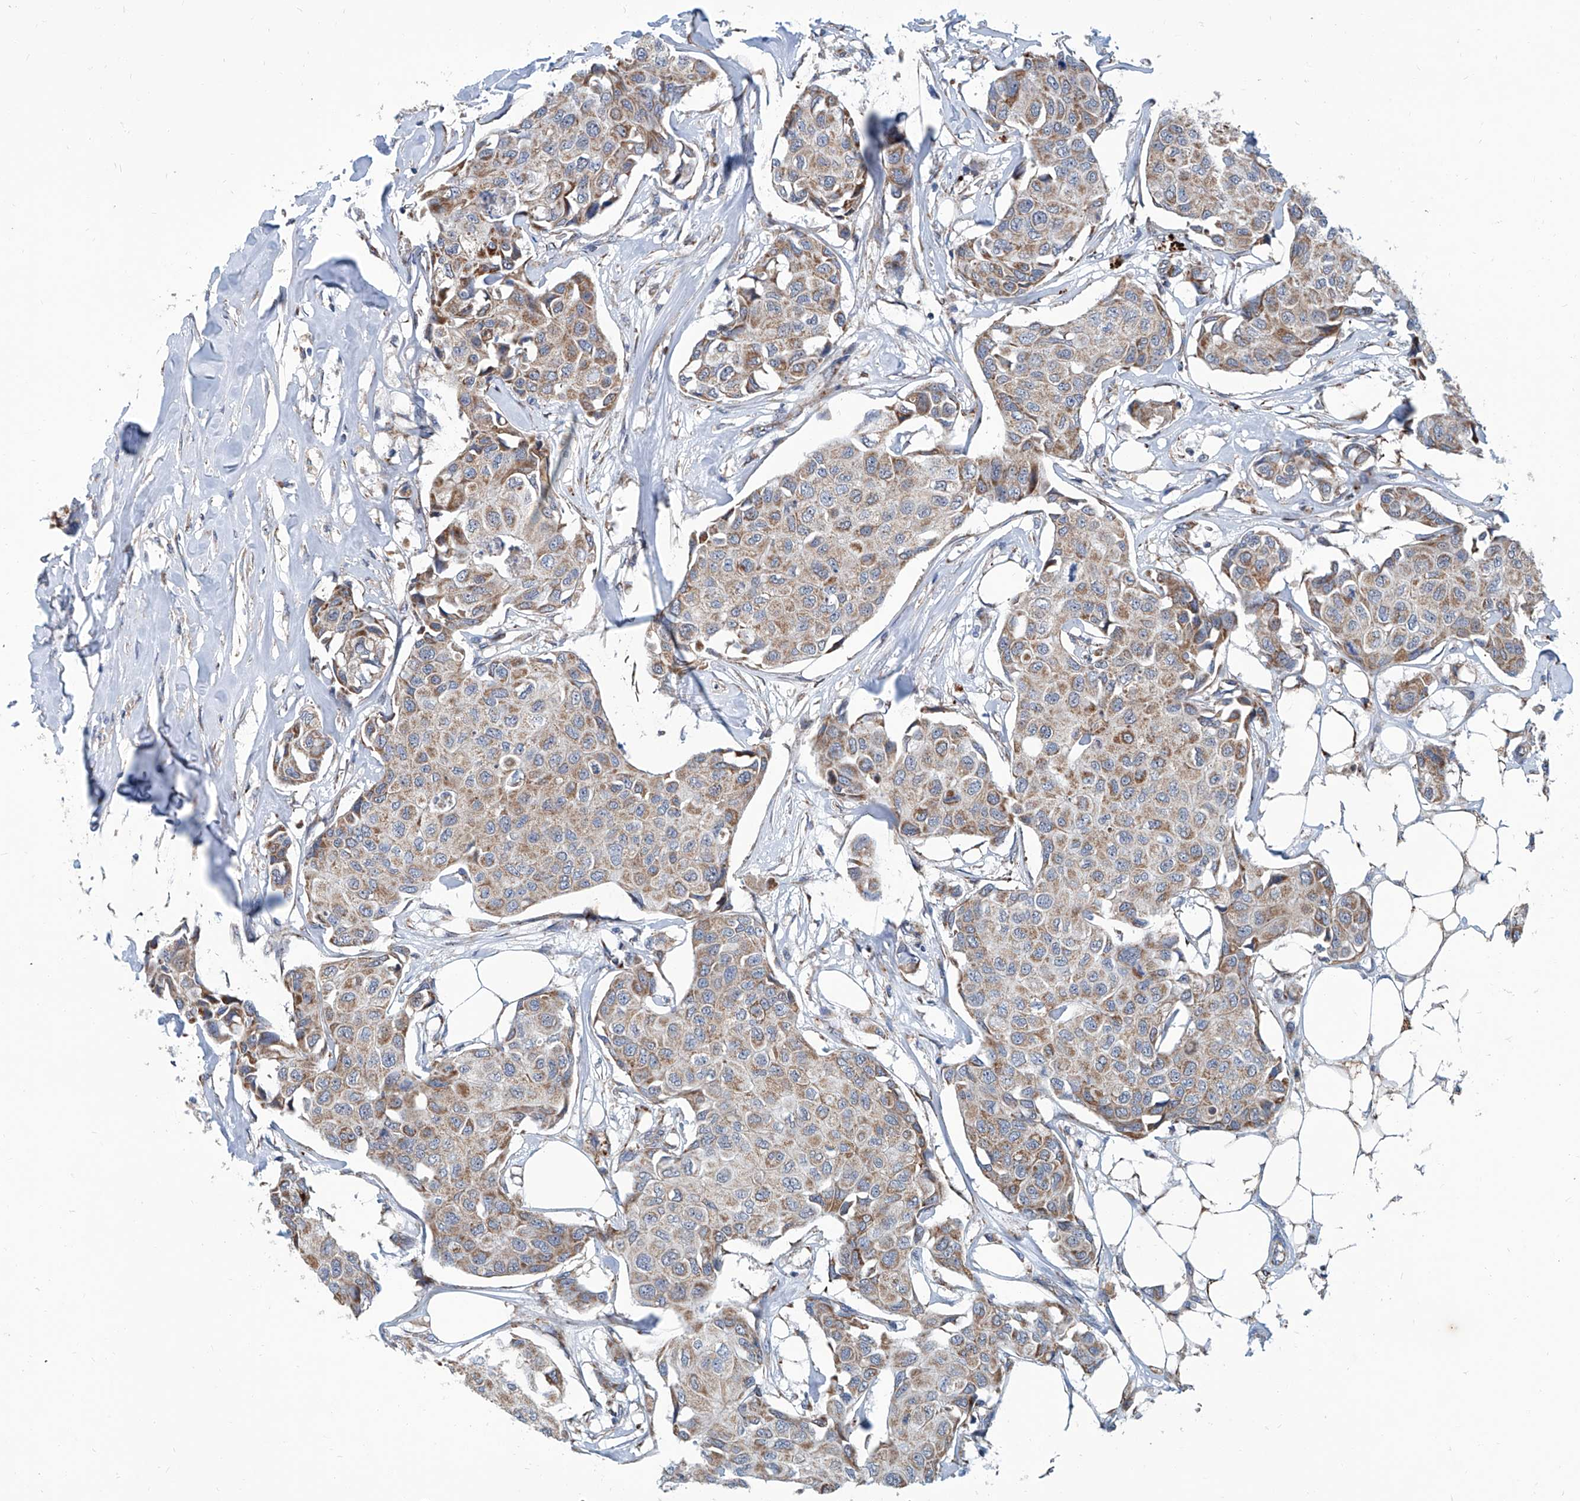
{"staining": {"intensity": "moderate", "quantity": ">75%", "location": "cytoplasmic/membranous"}, "tissue": "breast cancer", "cell_type": "Tumor cells", "image_type": "cancer", "snomed": [{"axis": "morphology", "description": "Duct carcinoma"}, {"axis": "topography", "description": "Breast"}], "caption": "This is a photomicrograph of immunohistochemistry (IHC) staining of breast invasive ductal carcinoma, which shows moderate positivity in the cytoplasmic/membranous of tumor cells.", "gene": "USP48", "patient": {"sex": "female", "age": 80}}